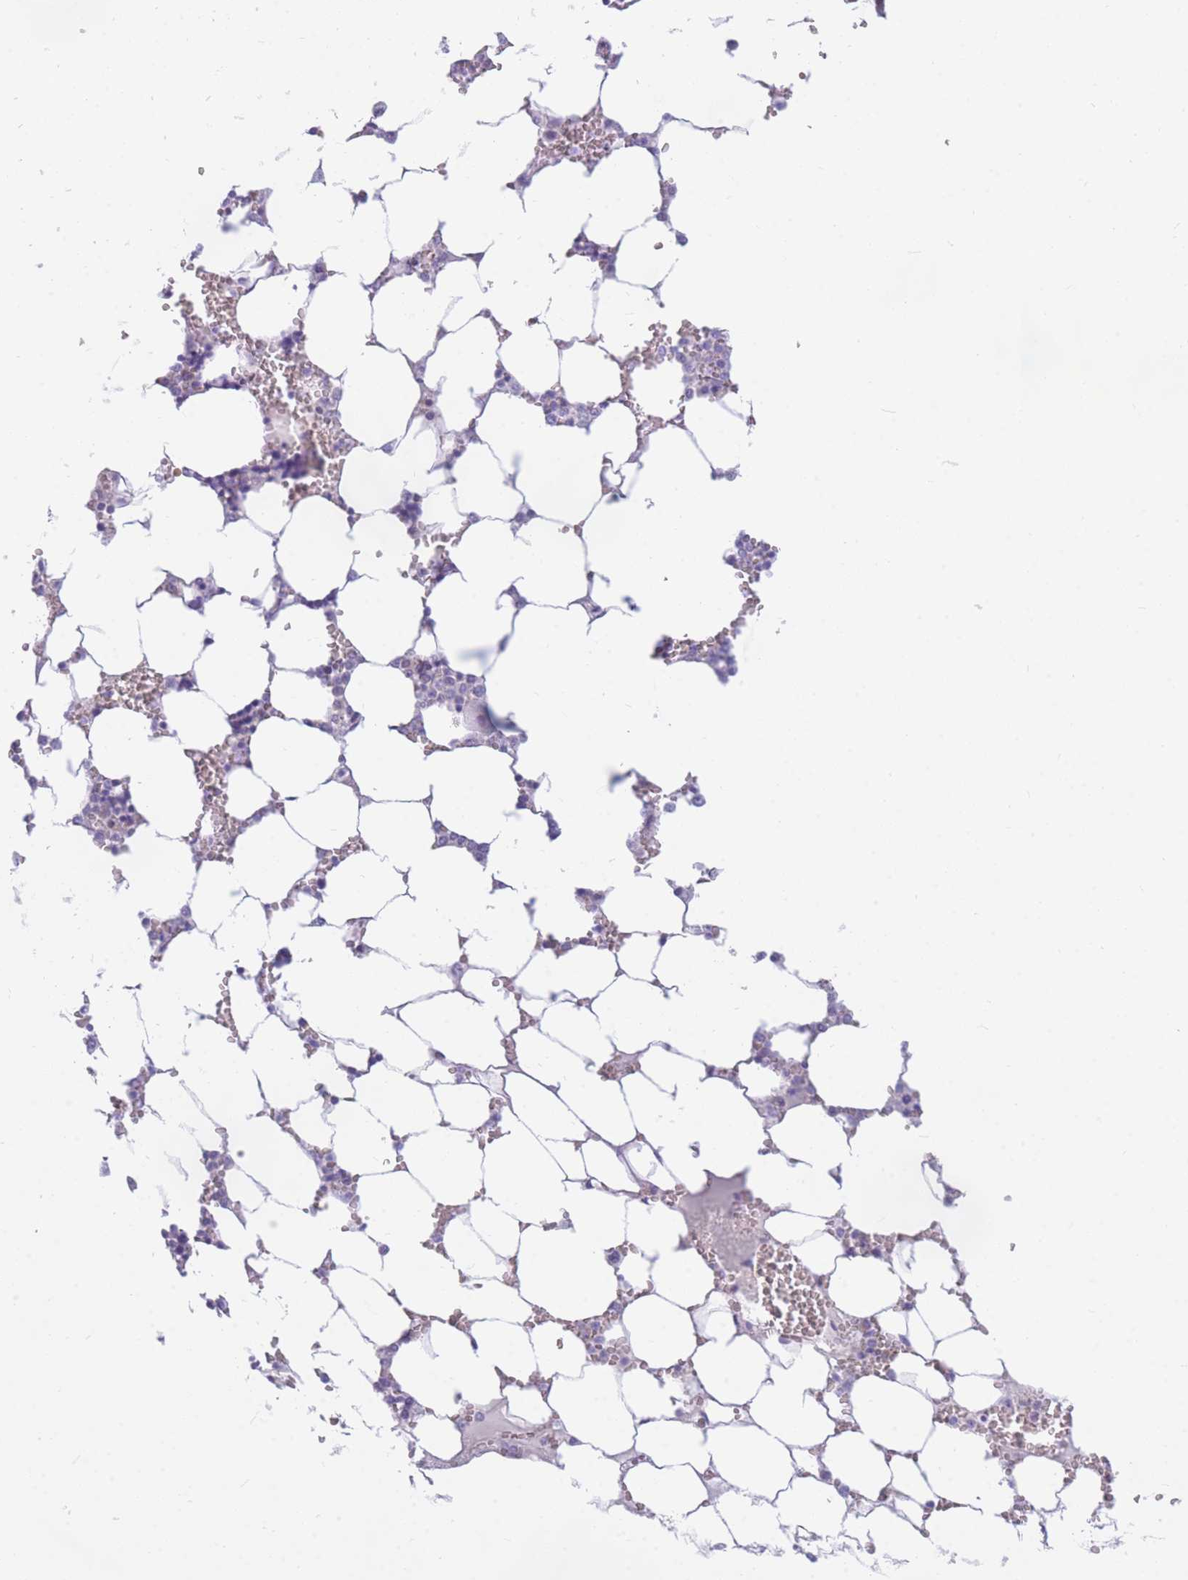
{"staining": {"intensity": "strong", "quantity": "<25%", "location": "cytoplasmic/membranous"}, "tissue": "bone marrow", "cell_type": "Hematopoietic cells", "image_type": "normal", "snomed": [{"axis": "morphology", "description": "Normal tissue, NOS"}, {"axis": "topography", "description": "Bone marrow"}], "caption": "This micrograph exhibits immunohistochemistry staining of unremarkable human bone marrow, with medium strong cytoplasmic/membranous positivity in approximately <25% of hematopoietic cells.", "gene": "DDX49", "patient": {"sex": "male", "age": 64}}